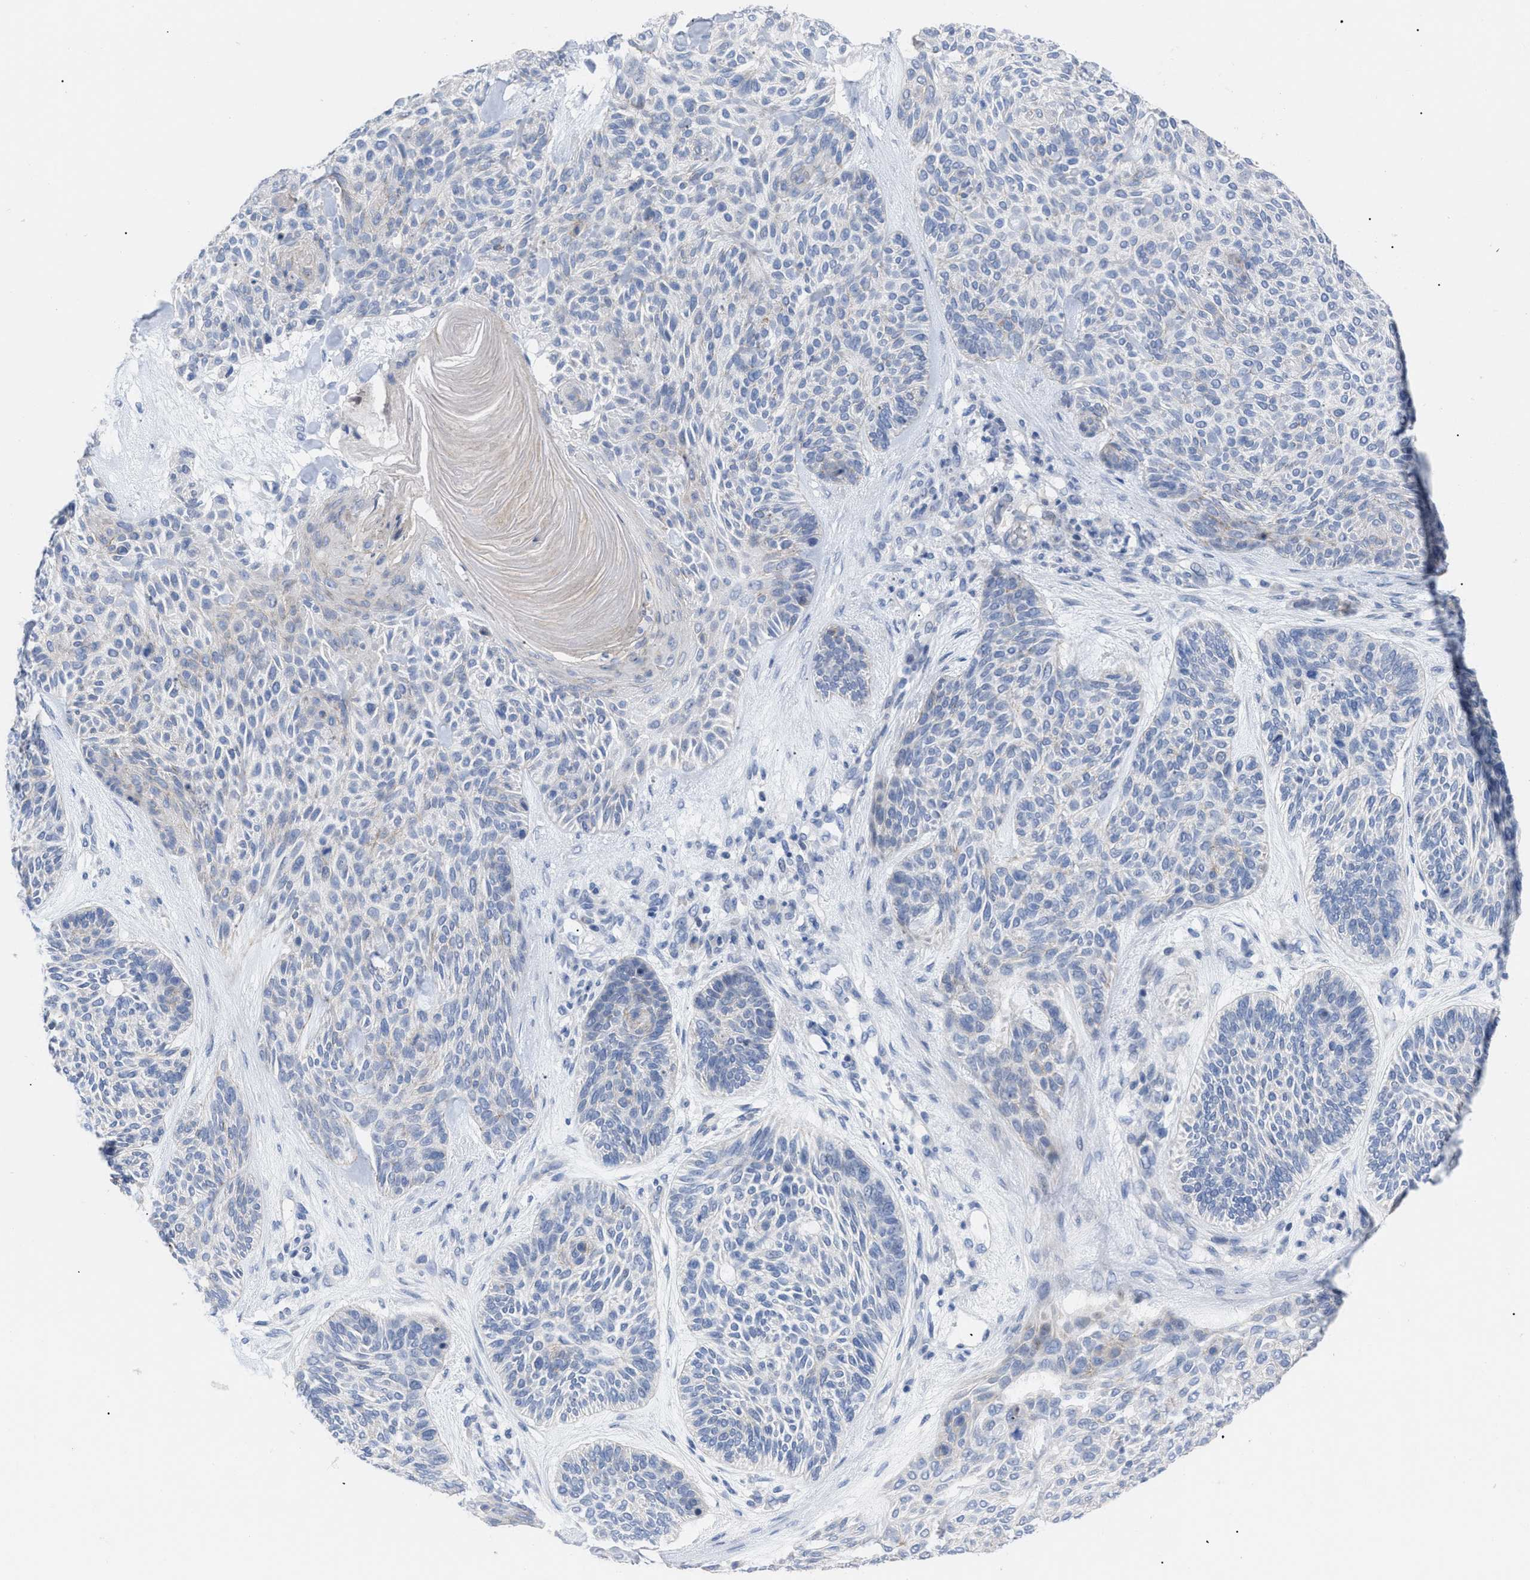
{"staining": {"intensity": "negative", "quantity": "none", "location": "none"}, "tissue": "skin cancer", "cell_type": "Tumor cells", "image_type": "cancer", "snomed": [{"axis": "morphology", "description": "Basal cell carcinoma"}, {"axis": "topography", "description": "Skin"}], "caption": "A micrograph of skin cancer (basal cell carcinoma) stained for a protein exhibits no brown staining in tumor cells.", "gene": "CAV3", "patient": {"sex": "male", "age": 55}}